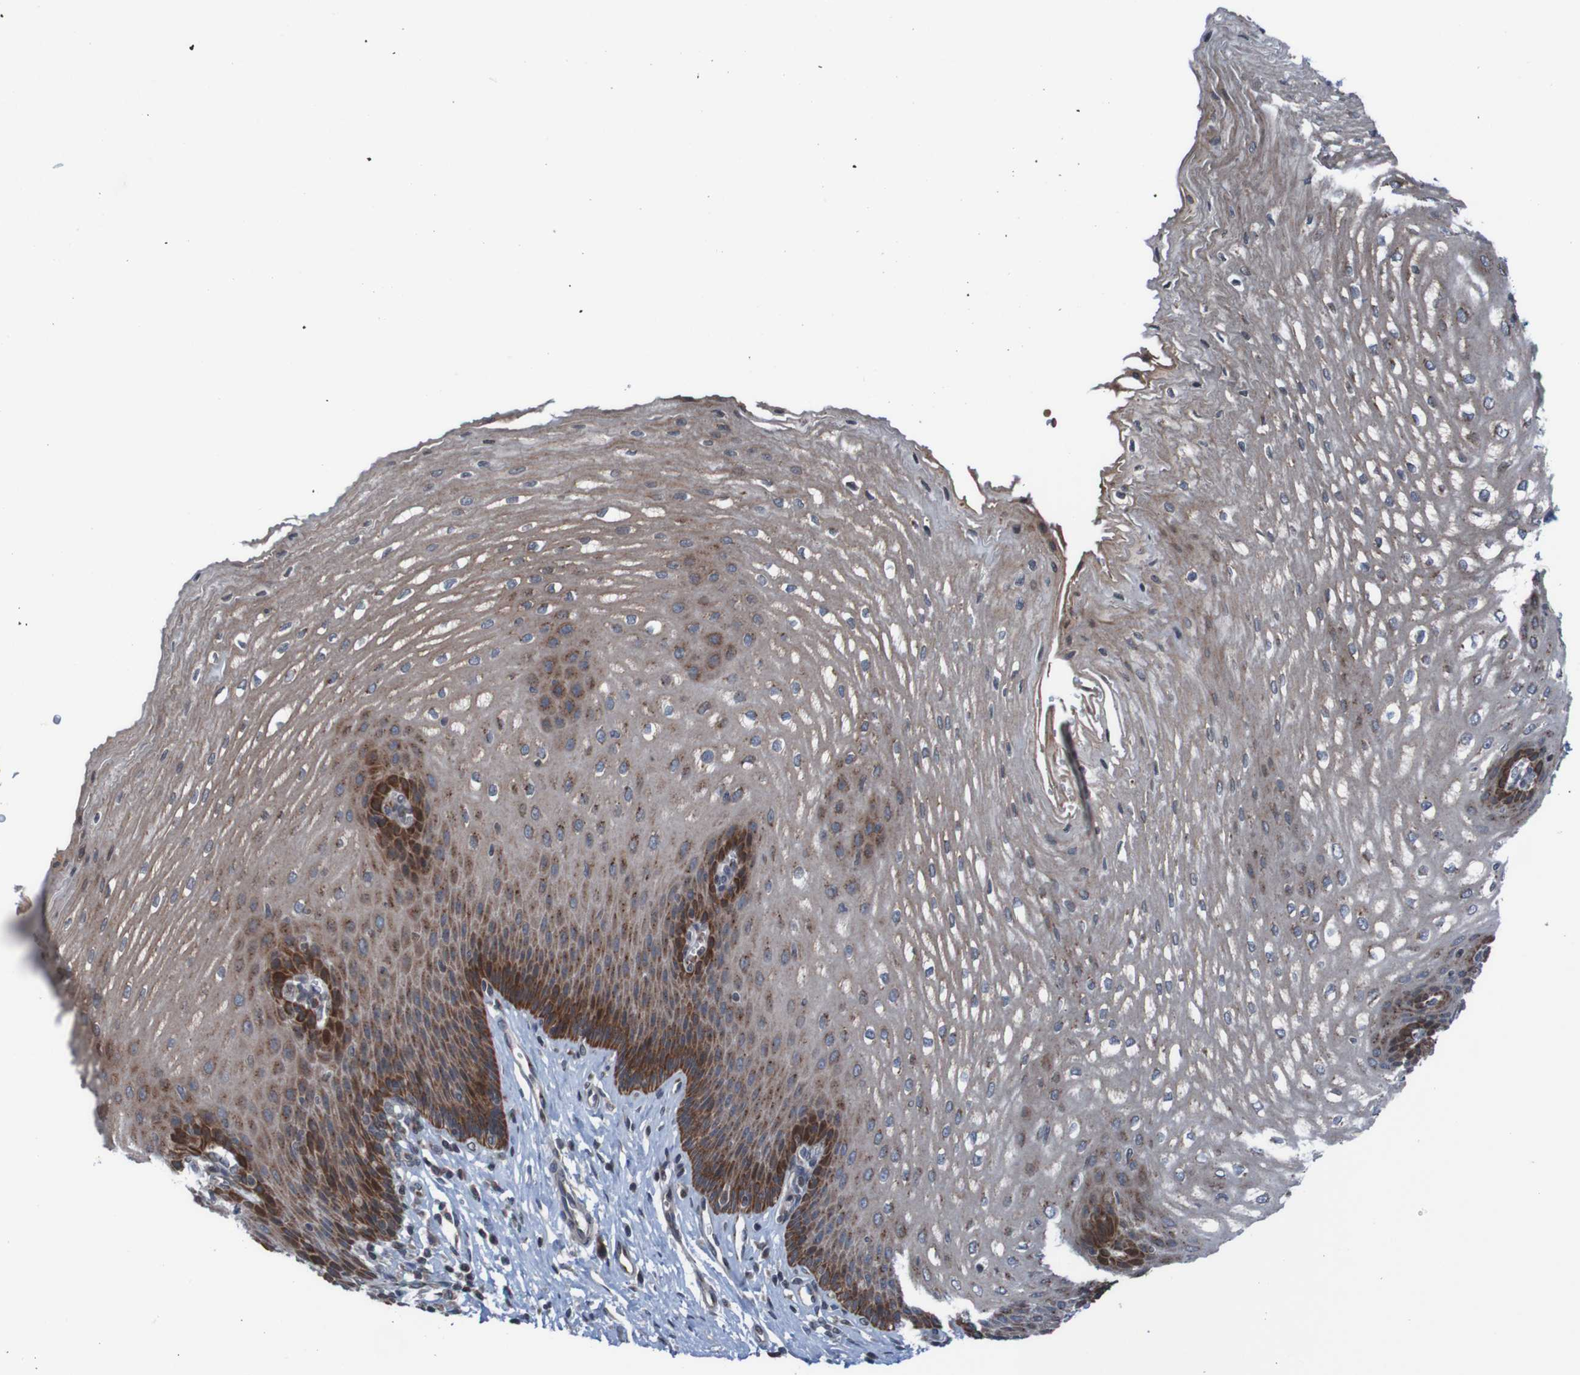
{"staining": {"intensity": "strong", "quantity": ">75%", "location": "cytoplasmic/membranous"}, "tissue": "esophagus", "cell_type": "Squamous epithelial cells", "image_type": "normal", "snomed": [{"axis": "morphology", "description": "Normal tissue, NOS"}, {"axis": "topography", "description": "Esophagus"}], "caption": "Immunohistochemical staining of normal esophagus displays high levels of strong cytoplasmic/membranous expression in about >75% of squamous epithelial cells.", "gene": "UNG", "patient": {"sex": "male", "age": 54}}